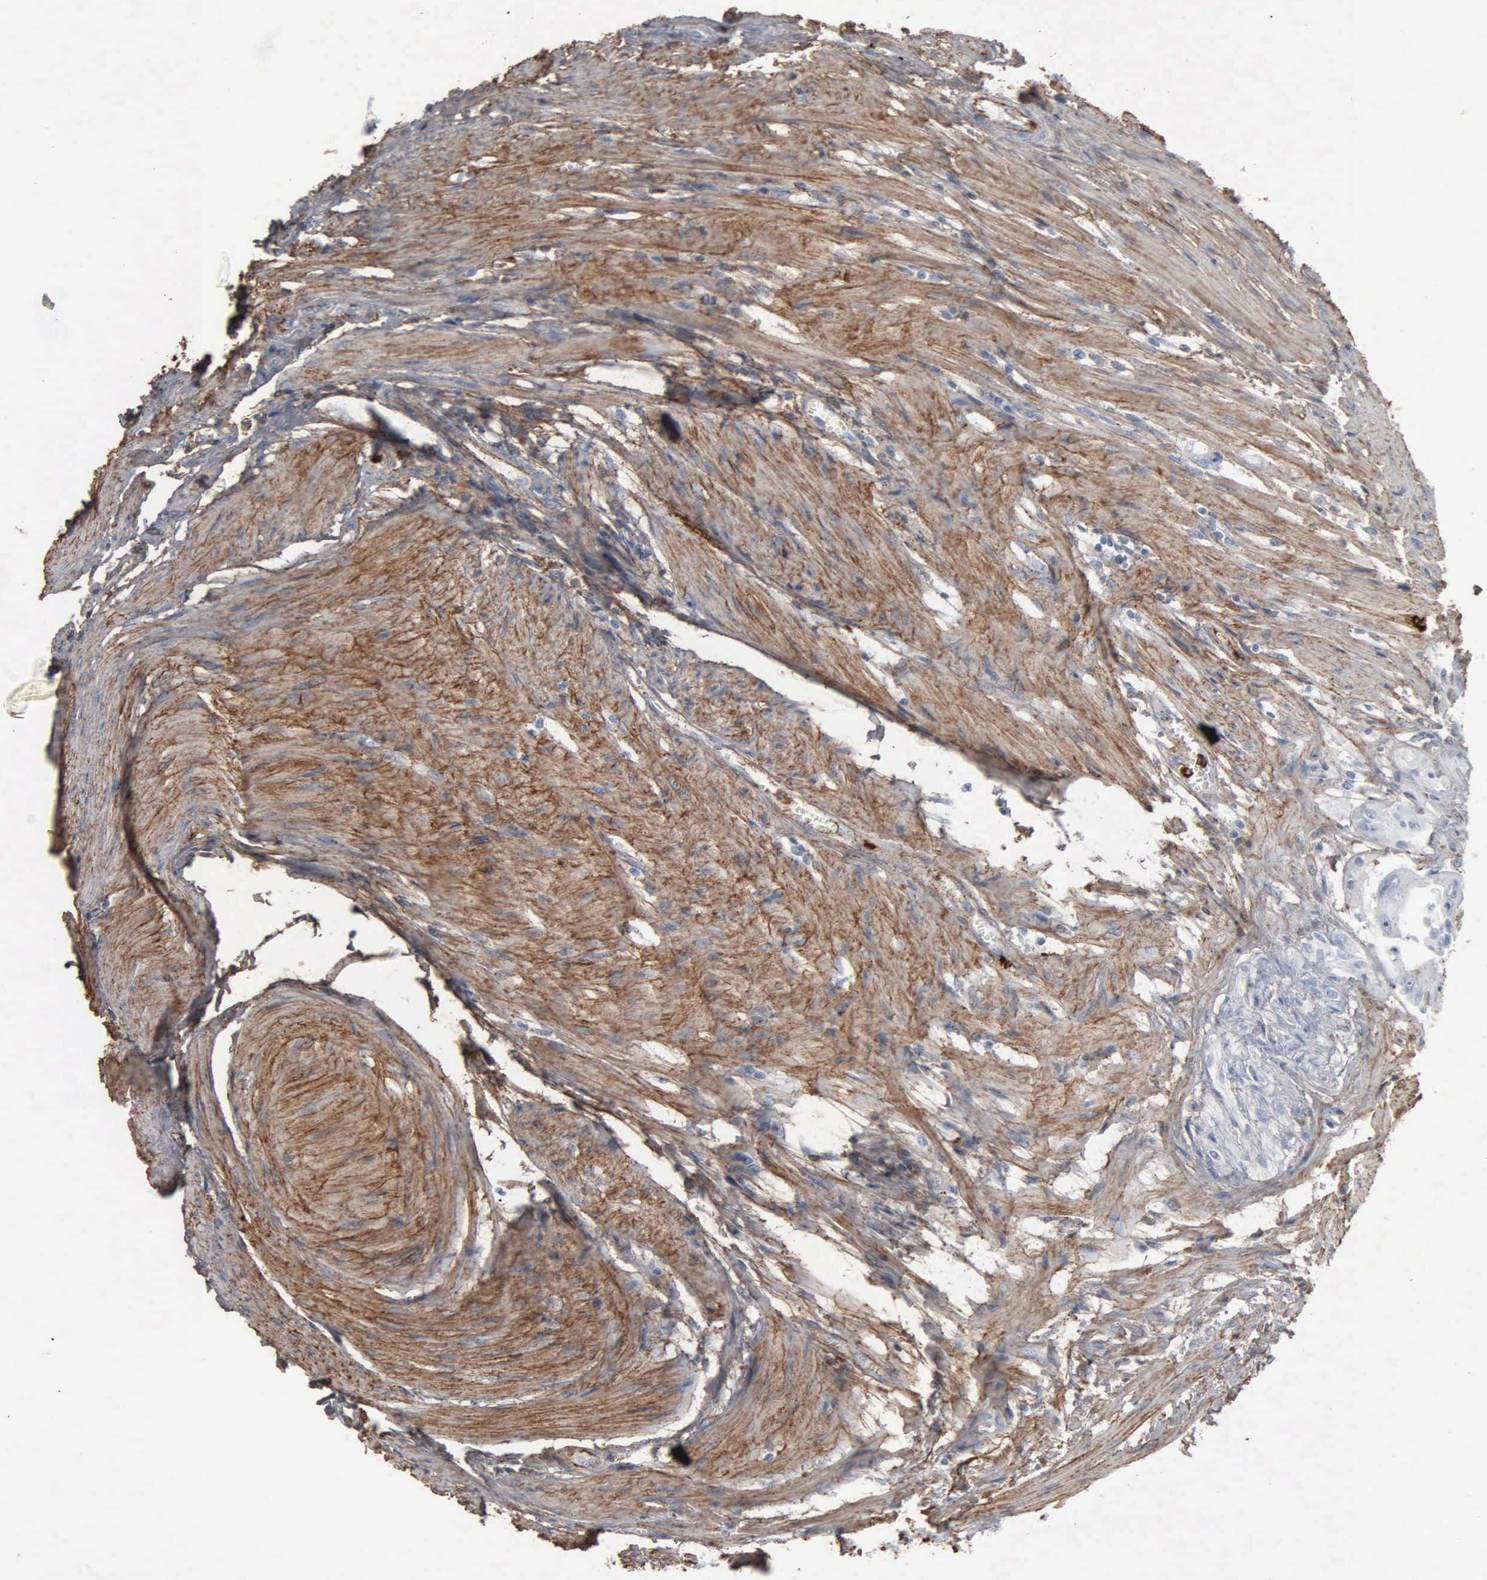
{"staining": {"intensity": "negative", "quantity": "none", "location": "none"}, "tissue": "colorectal cancer", "cell_type": "Tumor cells", "image_type": "cancer", "snomed": [{"axis": "morphology", "description": "Adenocarcinoma, NOS"}, {"axis": "topography", "description": "Colon"}], "caption": "High magnification brightfield microscopy of colorectal cancer stained with DAB (brown) and counterstained with hematoxylin (blue): tumor cells show no significant expression.", "gene": "FN1", "patient": {"sex": "female", "age": 46}}